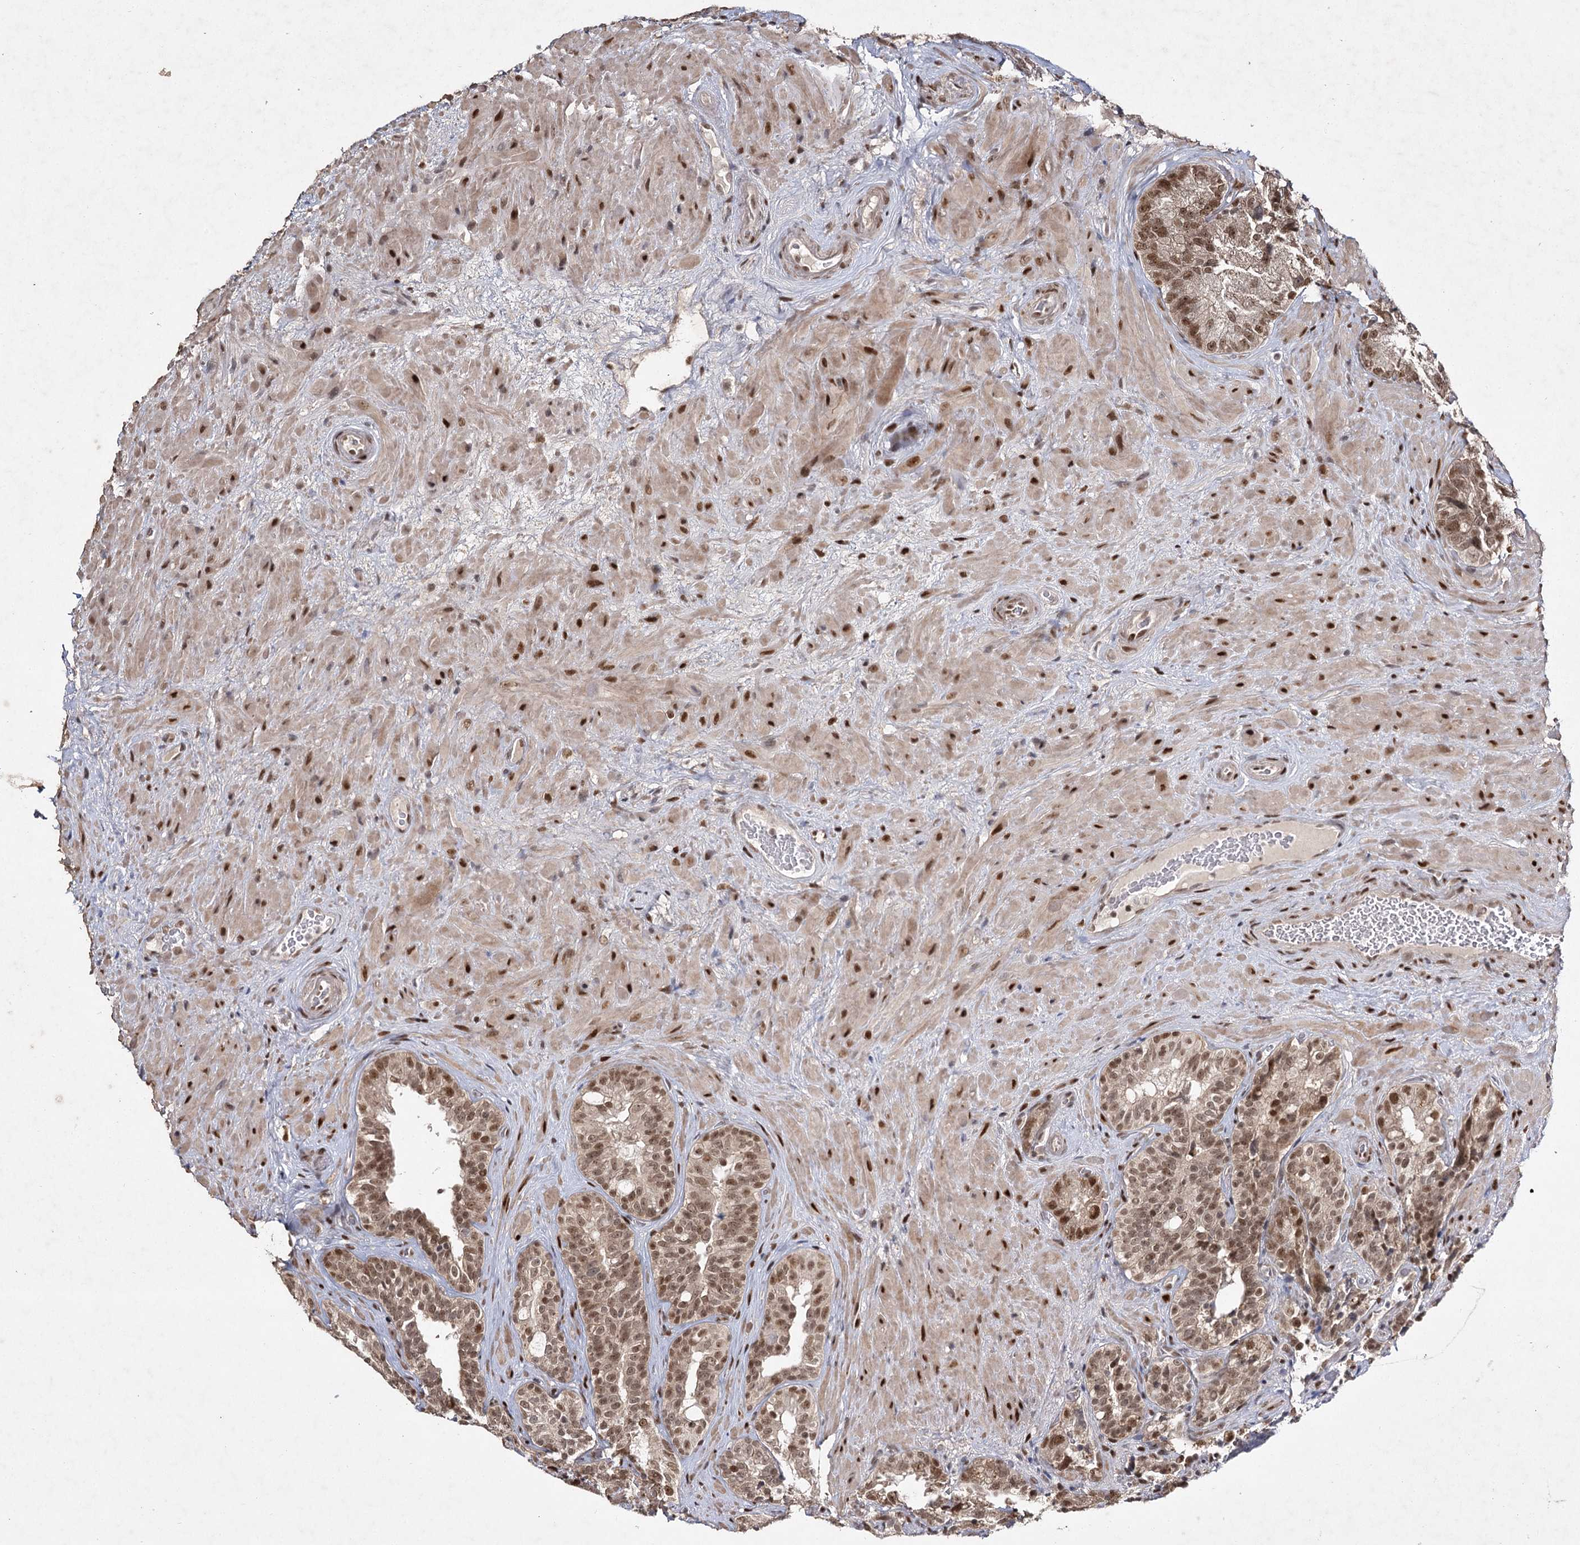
{"staining": {"intensity": "moderate", "quantity": ">75%", "location": "nuclear"}, "tissue": "seminal vesicle", "cell_type": "Glandular cells", "image_type": "normal", "snomed": [{"axis": "morphology", "description": "Normal tissue, NOS"}, {"axis": "topography", "description": "Seminal veicle"}, {"axis": "topography", "description": "Peripheral nerve tissue"}], "caption": "Immunohistochemistry micrograph of unremarkable human seminal vesicle stained for a protein (brown), which shows medium levels of moderate nuclear staining in approximately >75% of glandular cells.", "gene": "DCUN1D4", "patient": {"sex": "male", "age": 67}}